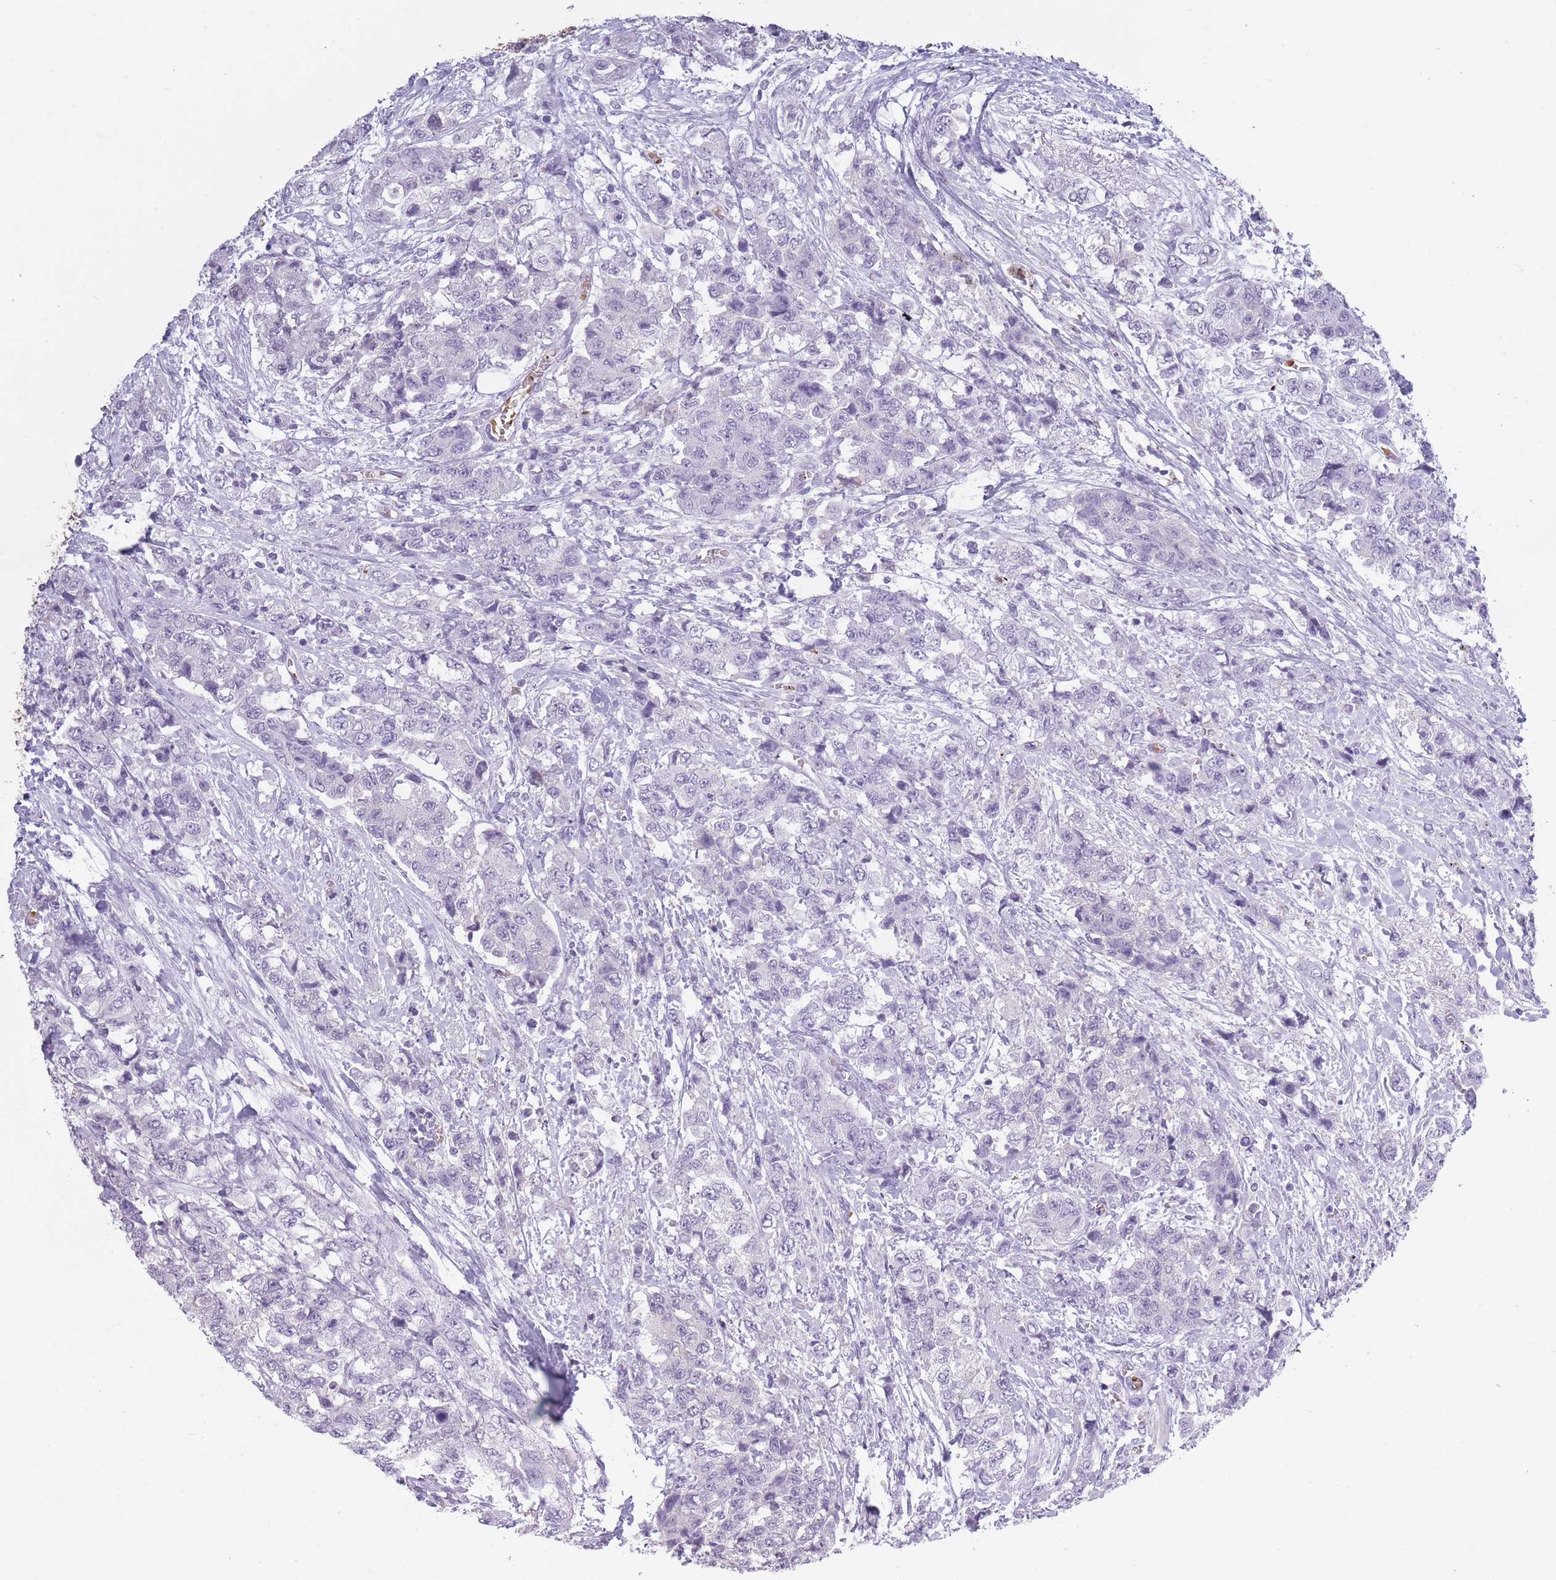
{"staining": {"intensity": "negative", "quantity": "none", "location": "none"}, "tissue": "urothelial cancer", "cell_type": "Tumor cells", "image_type": "cancer", "snomed": [{"axis": "morphology", "description": "Urothelial carcinoma, High grade"}, {"axis": "topography", "description": "Urinary bladder"}], "caption": "Tumor cells show no significant staining in urothelial cancer.", "gene": "OR7C1", "patient": {"sex": "female", "age": 78}}